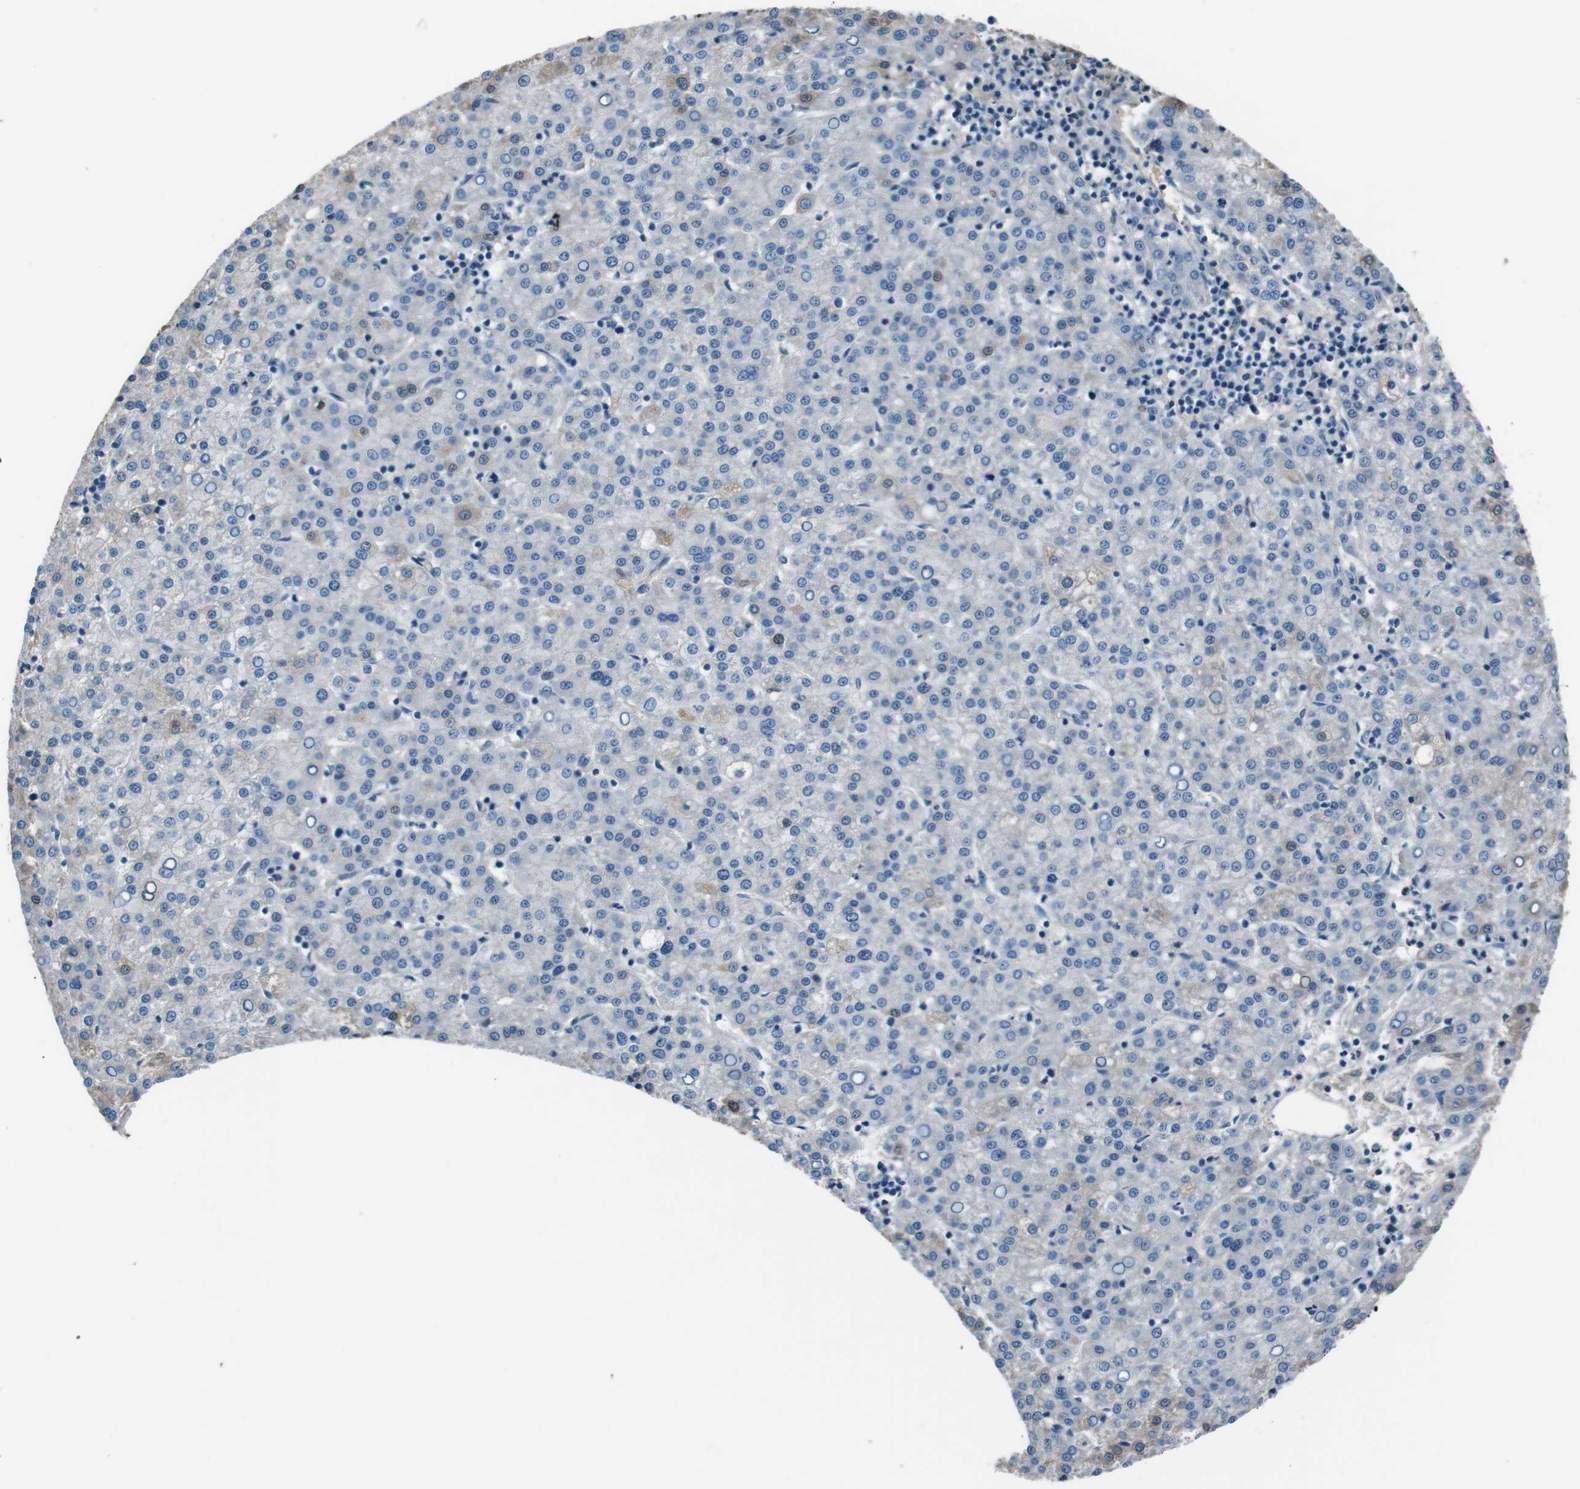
{"staining": {"intensity": "negative", "quantity": "none", "location": "none"}, "tissue": "liver cancer", "cell_type": "Tumor cells", "image_type": "cancer", "snomed": [{"axis": "morphology", "description": "Carcinoma, Hepatocellular, NOS"}, {"axis": "topography", "description": "Liver"}], "caption": "Immunohistochemistry (IHC) of liver cancer (hepatocellular carcinoma) shows no positivity in tumor cells.", "gene": "LEP", "patient": {"sex": "female", "age": 58}}